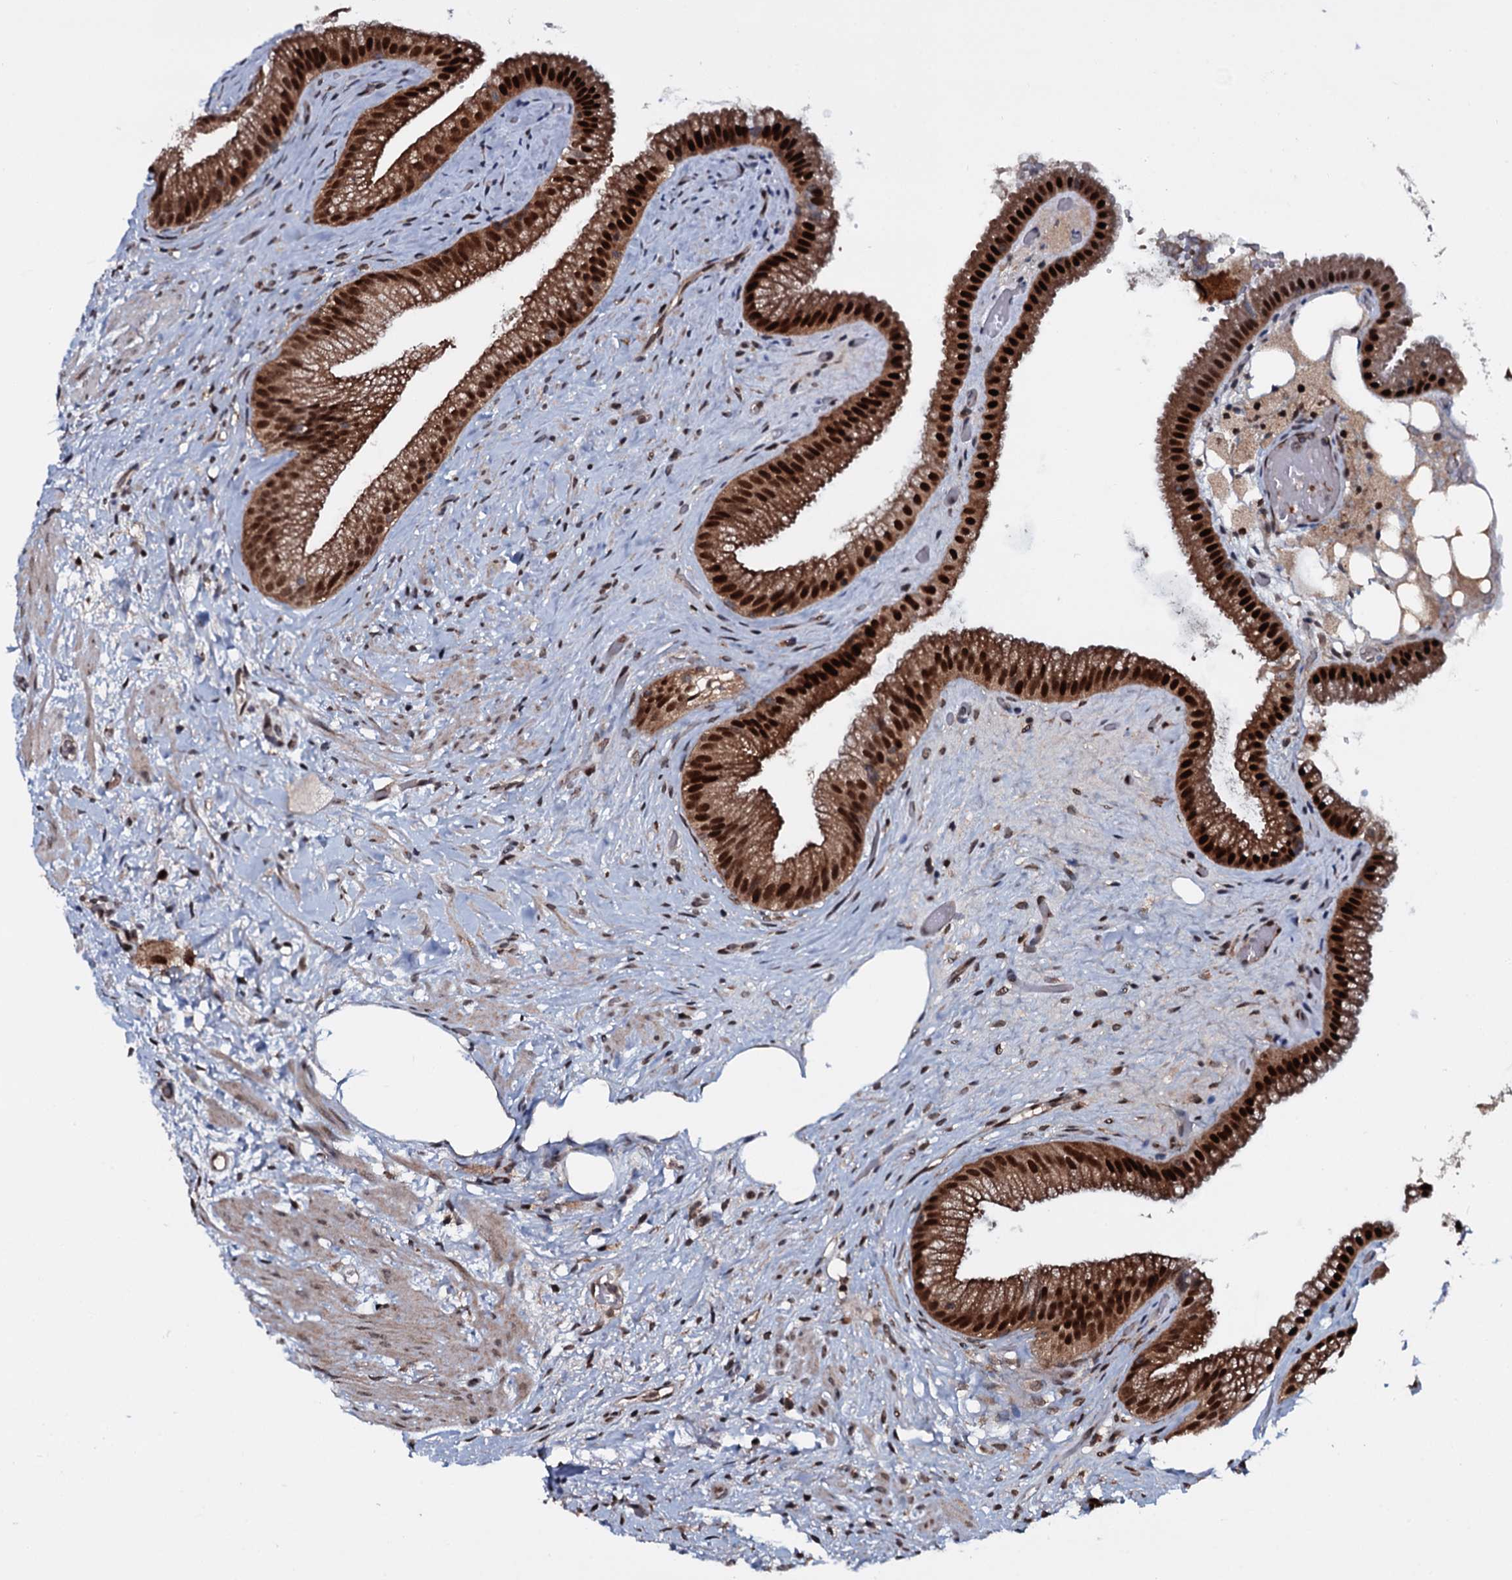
{"staining": {"intensity": "strong", "quantity": ">75%", "location": "cytoplasmic/membranous,nuclear"}, "tissue": "gallbladder", "cell_type": "Glandular cells", "image_type": "normal", "snomed": [{"axis": "morphology", "description": "Normal tissue, NOS"}, {"axis": "morphology", "description": "Inflammation, NOS"}, {"axis": "topography", "description": "Gallbladder"}], "caption": "A micrograph showing strong cytoplasmic/membranous,nuclear expression in approximately >75% of glandular cells in normal gallbladder, as visualized by brown immunohistochemical staining.", "gene": "HDDC3", "patient": {"sex": "male", "age": 51}}